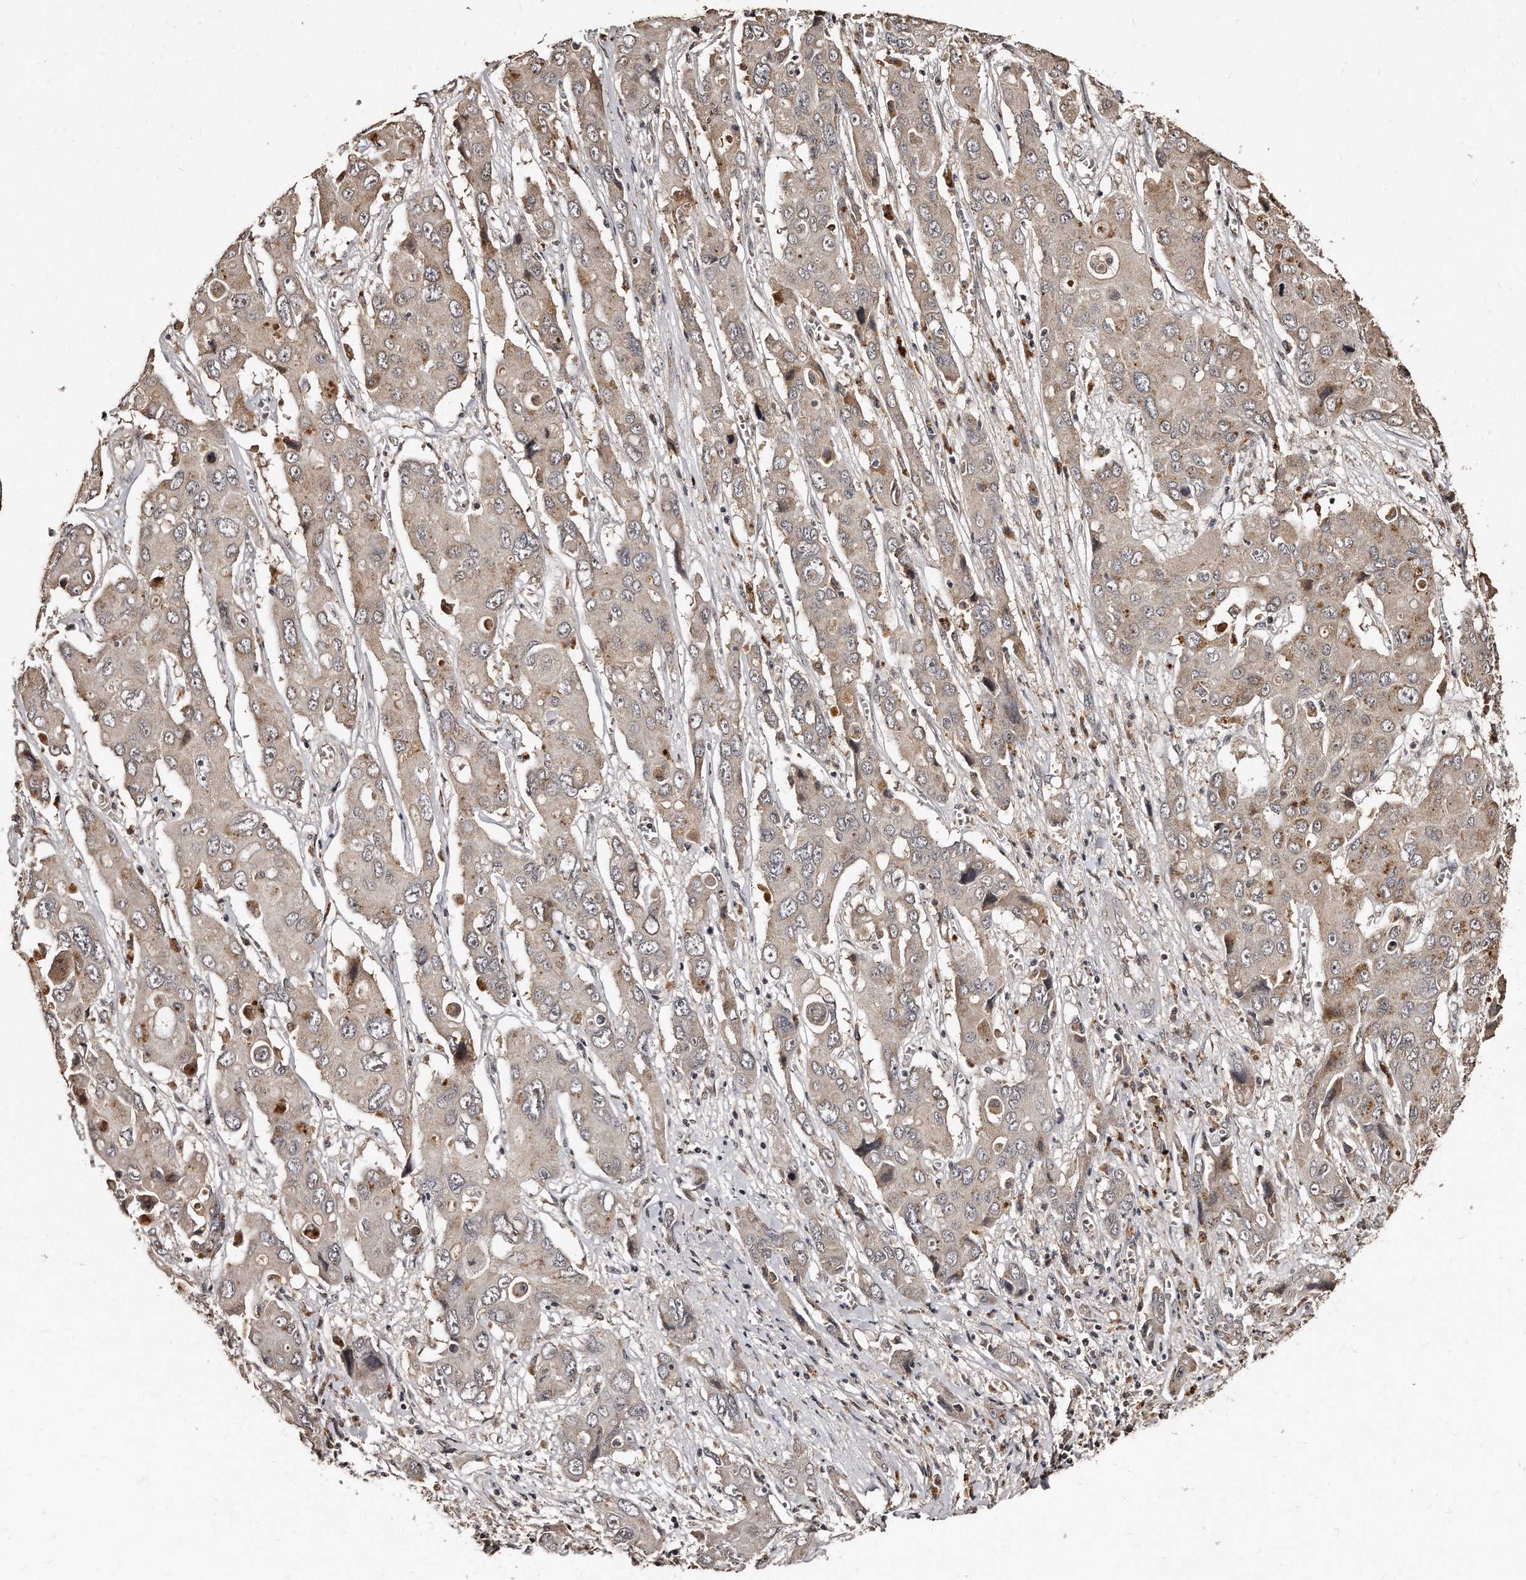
{"staining": {"intensity": "weak", "quantity": ">75%", "location": "cytoplasmic/membranous"}, "tissue": "liver cancer", "cell_type": "Tumor cells", "image_type": "cancer", "snomed": [{"axis": "morphology", "description": "Cholangiocarcinoma"}, {"axis": "topography", "description": "Liver"}], "caption": "Immunohistochemical staining of human liver cancer reveals low levels of weak cytoplasmic/membranous positivity in about >75% of tumor cells. (Brightfield microscopy of DAB IHC at high magnification).", "gene": "TSHR", "patient": {"sex": "male", "age": 67}}